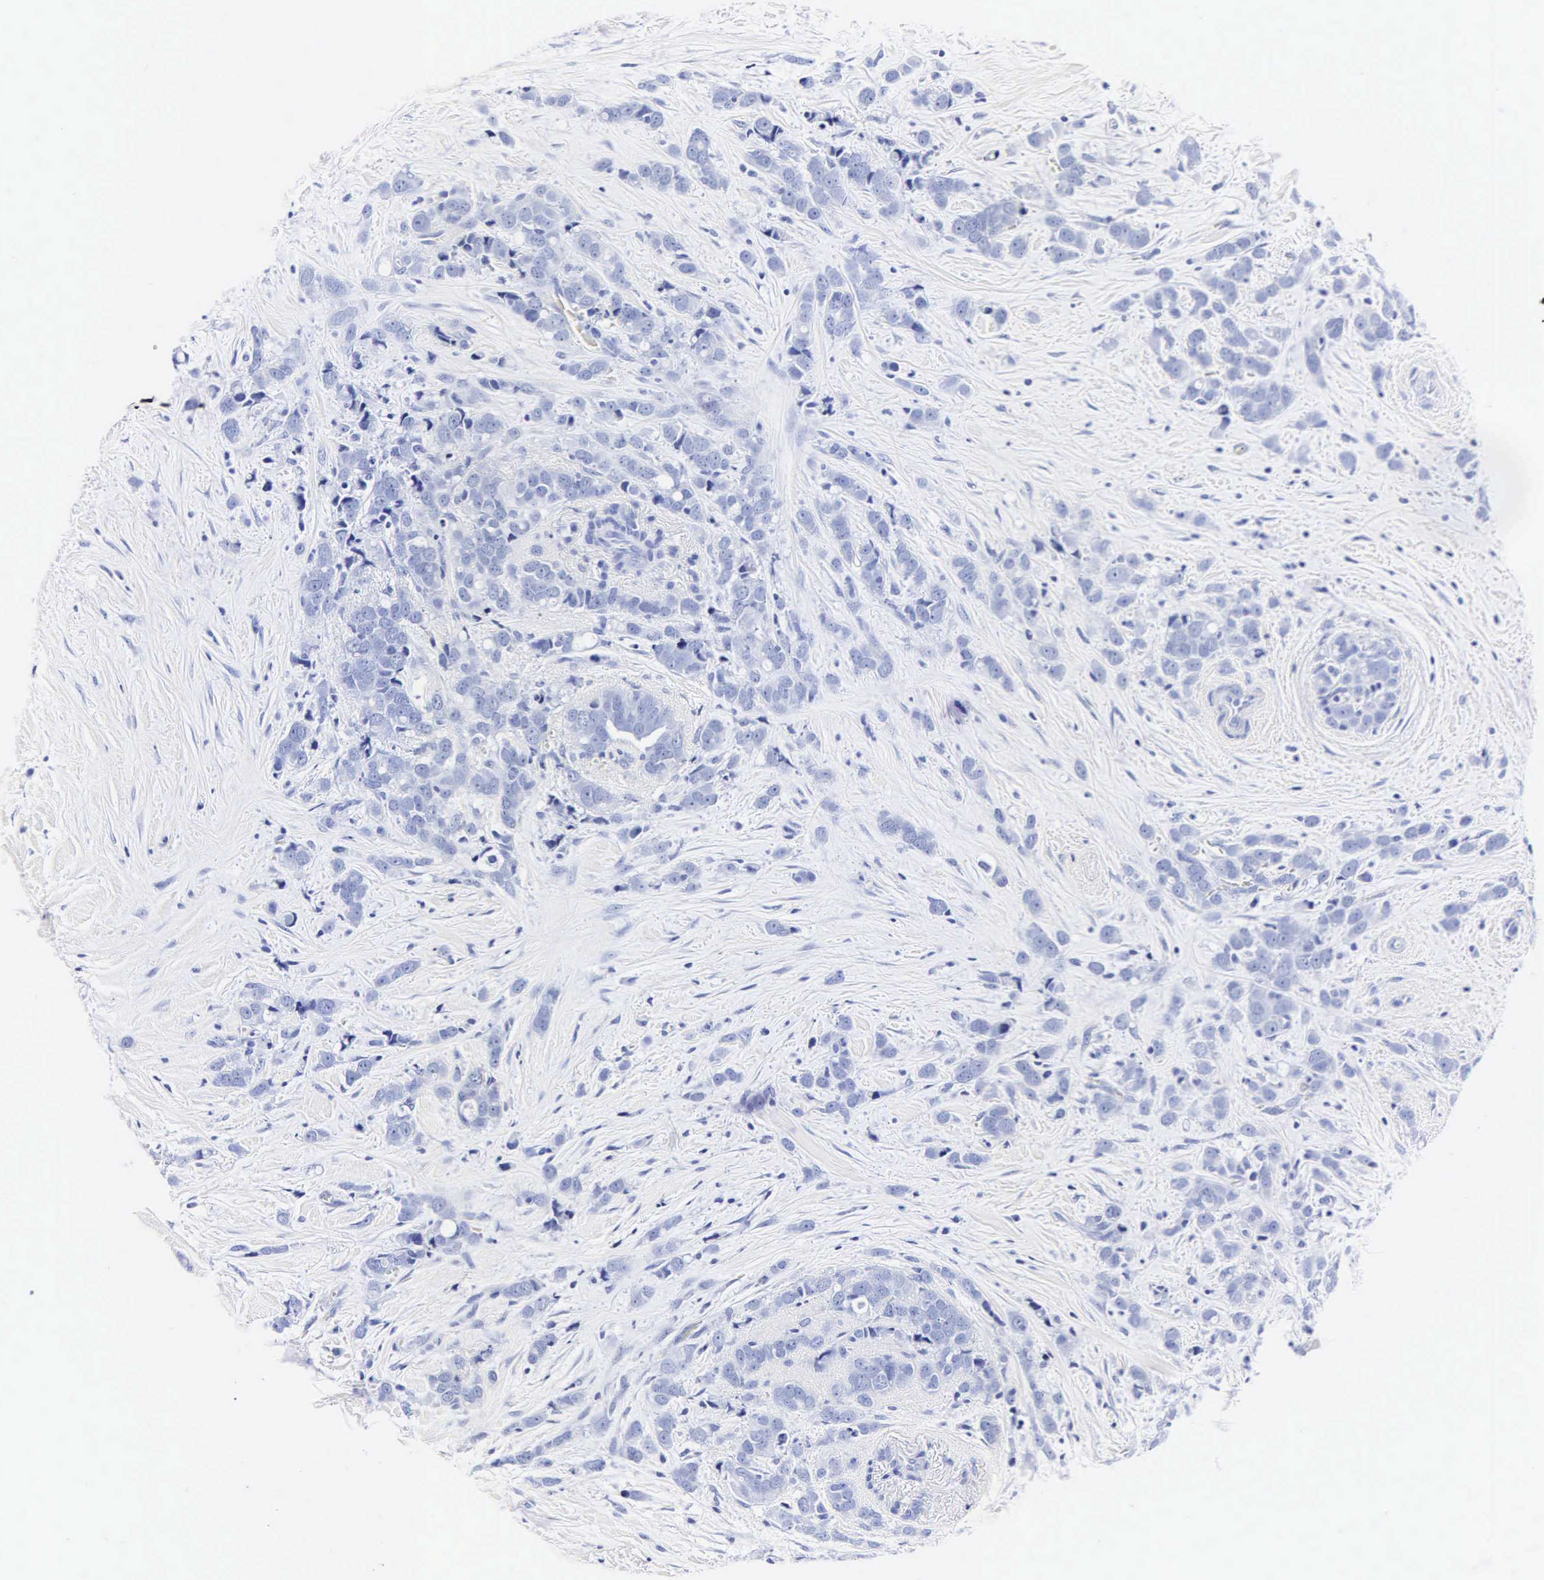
{"staining": {"intensity": "negative", "quantity": "none", "location": "none"}, "tissue": "breast cancer", "cell_type": "Tumor cells", "image_type": "cancer", "snomed": [{"axis": "morphology", "description": "Lobular carcinoma"}, {"axis": "topography", "description": "Breast"}], "caption": "Histopathology image shows no significant protein positivity in tumor cells of lobular carcinoma (breast).", "gene": "MB", "patient": {"sex": "female", "age": 57}}